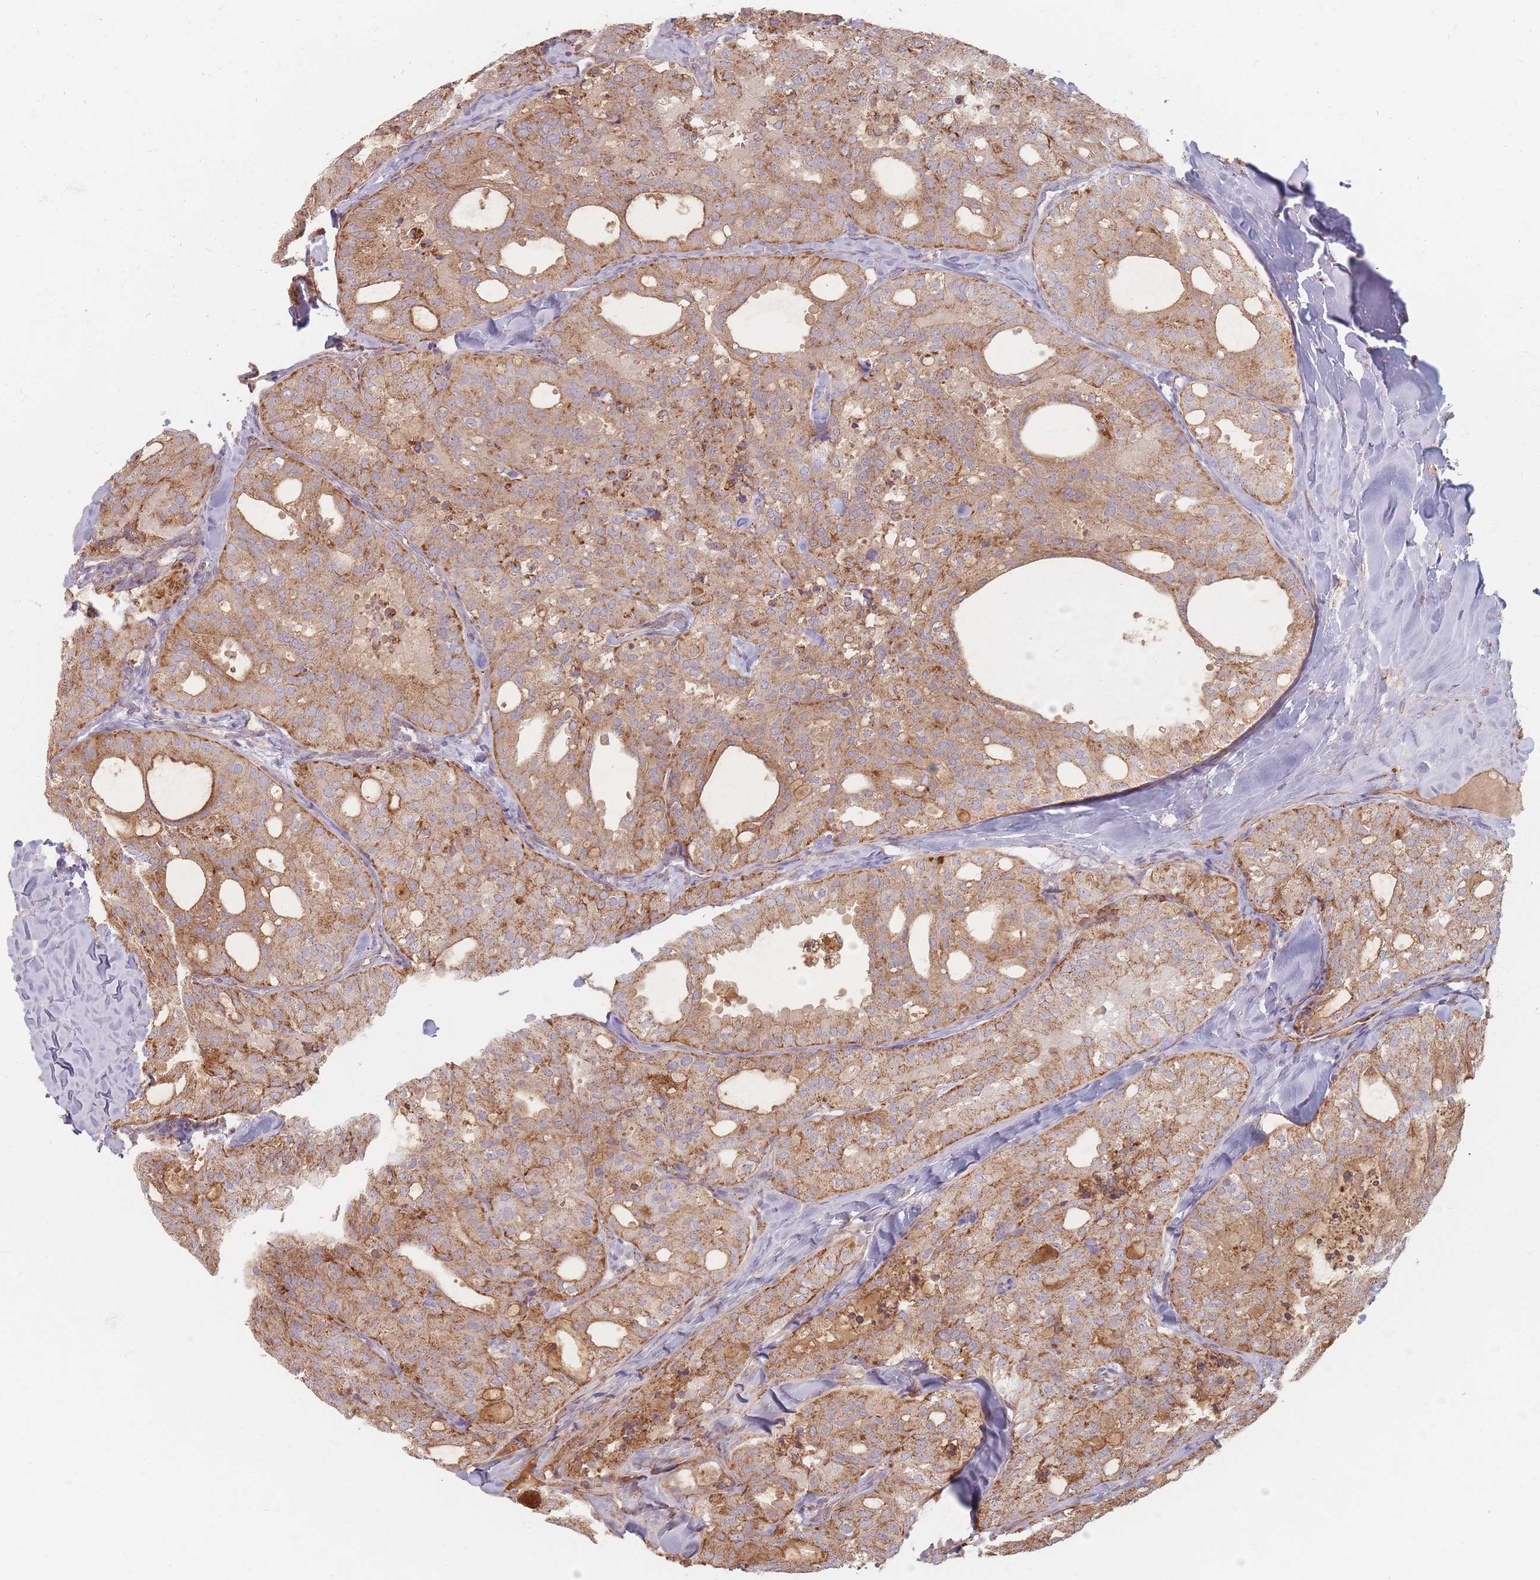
{"staining": {"intensity": "moderate", "quantity": ">75%", "location": "cytoplasmic/membranous"}, "tissue": "thyroid cancer", "cell_type": "Tumor cells", "image_type": "cancer", "snomed": [{"axis": "morphology", "description": "Follicular adenoma carcinoma, NOS"}, {"axis": "topography", "description": "Thyroid gland"}], "caption": "A brown stain shows moderate cytoplasmic/membranous expression of a protein in human follicular adenoma carcinoma (thyroid) tumor cells.", "gene": "ESRP2", "patient": {"sex": "male", "age": 75}}